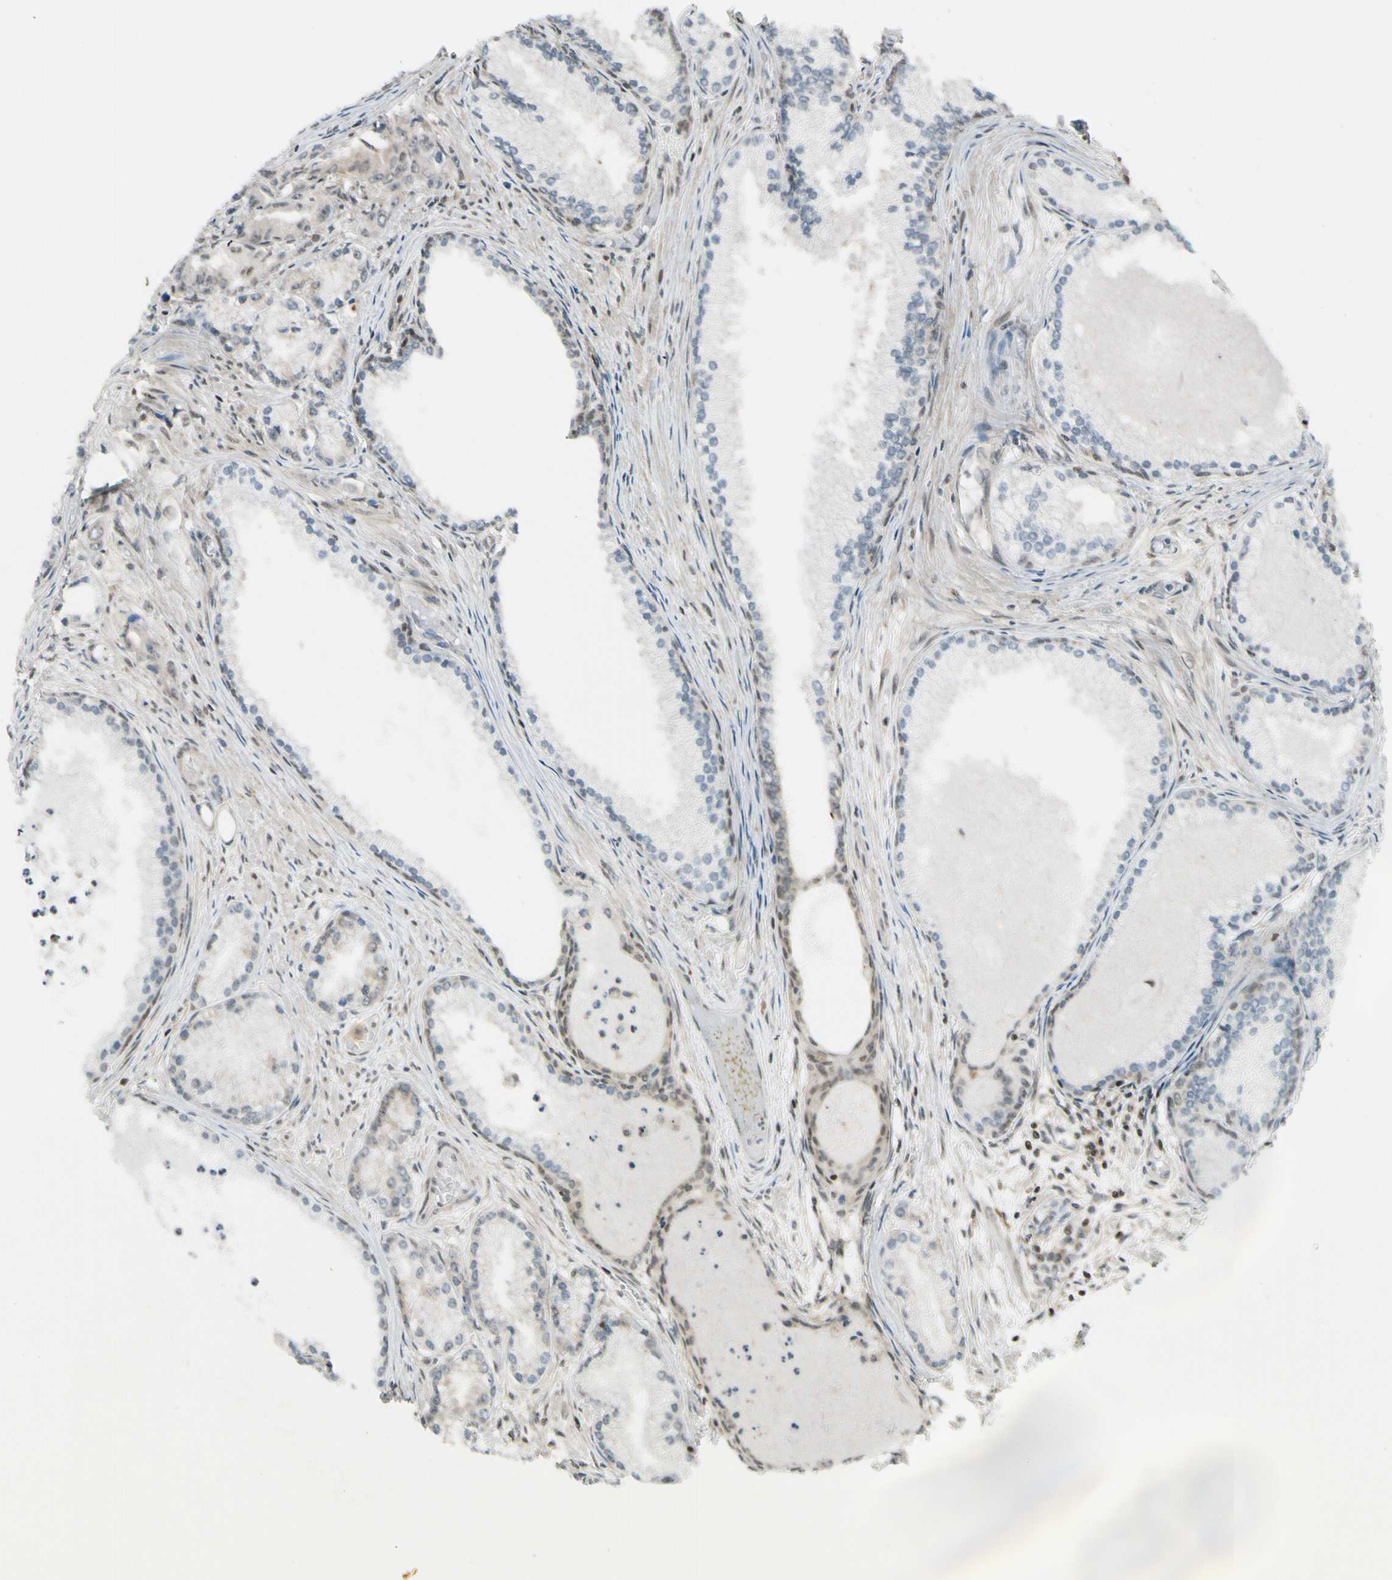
{"staining": {"intensity": "moderate", "quantity": "<25%", "location": "cytoplasmic/membranous,nuclear"}, "tissue": "prostate cancer", "cell_type": "Tumor cells", "image_type": "cancer", "snomed": [{"axis": "morphology", "description": "Adenocarcinoma, Low grade"}, {"axis": "topography", "description": "Prostate"}], "caption": "Prostate cancer (adenocarcinoma (low-grade)) stained with a protein marker reveals moderate staining in tumor cells.", "gene": "DAXX", "patient": {"sex": "male", "age": 72}}